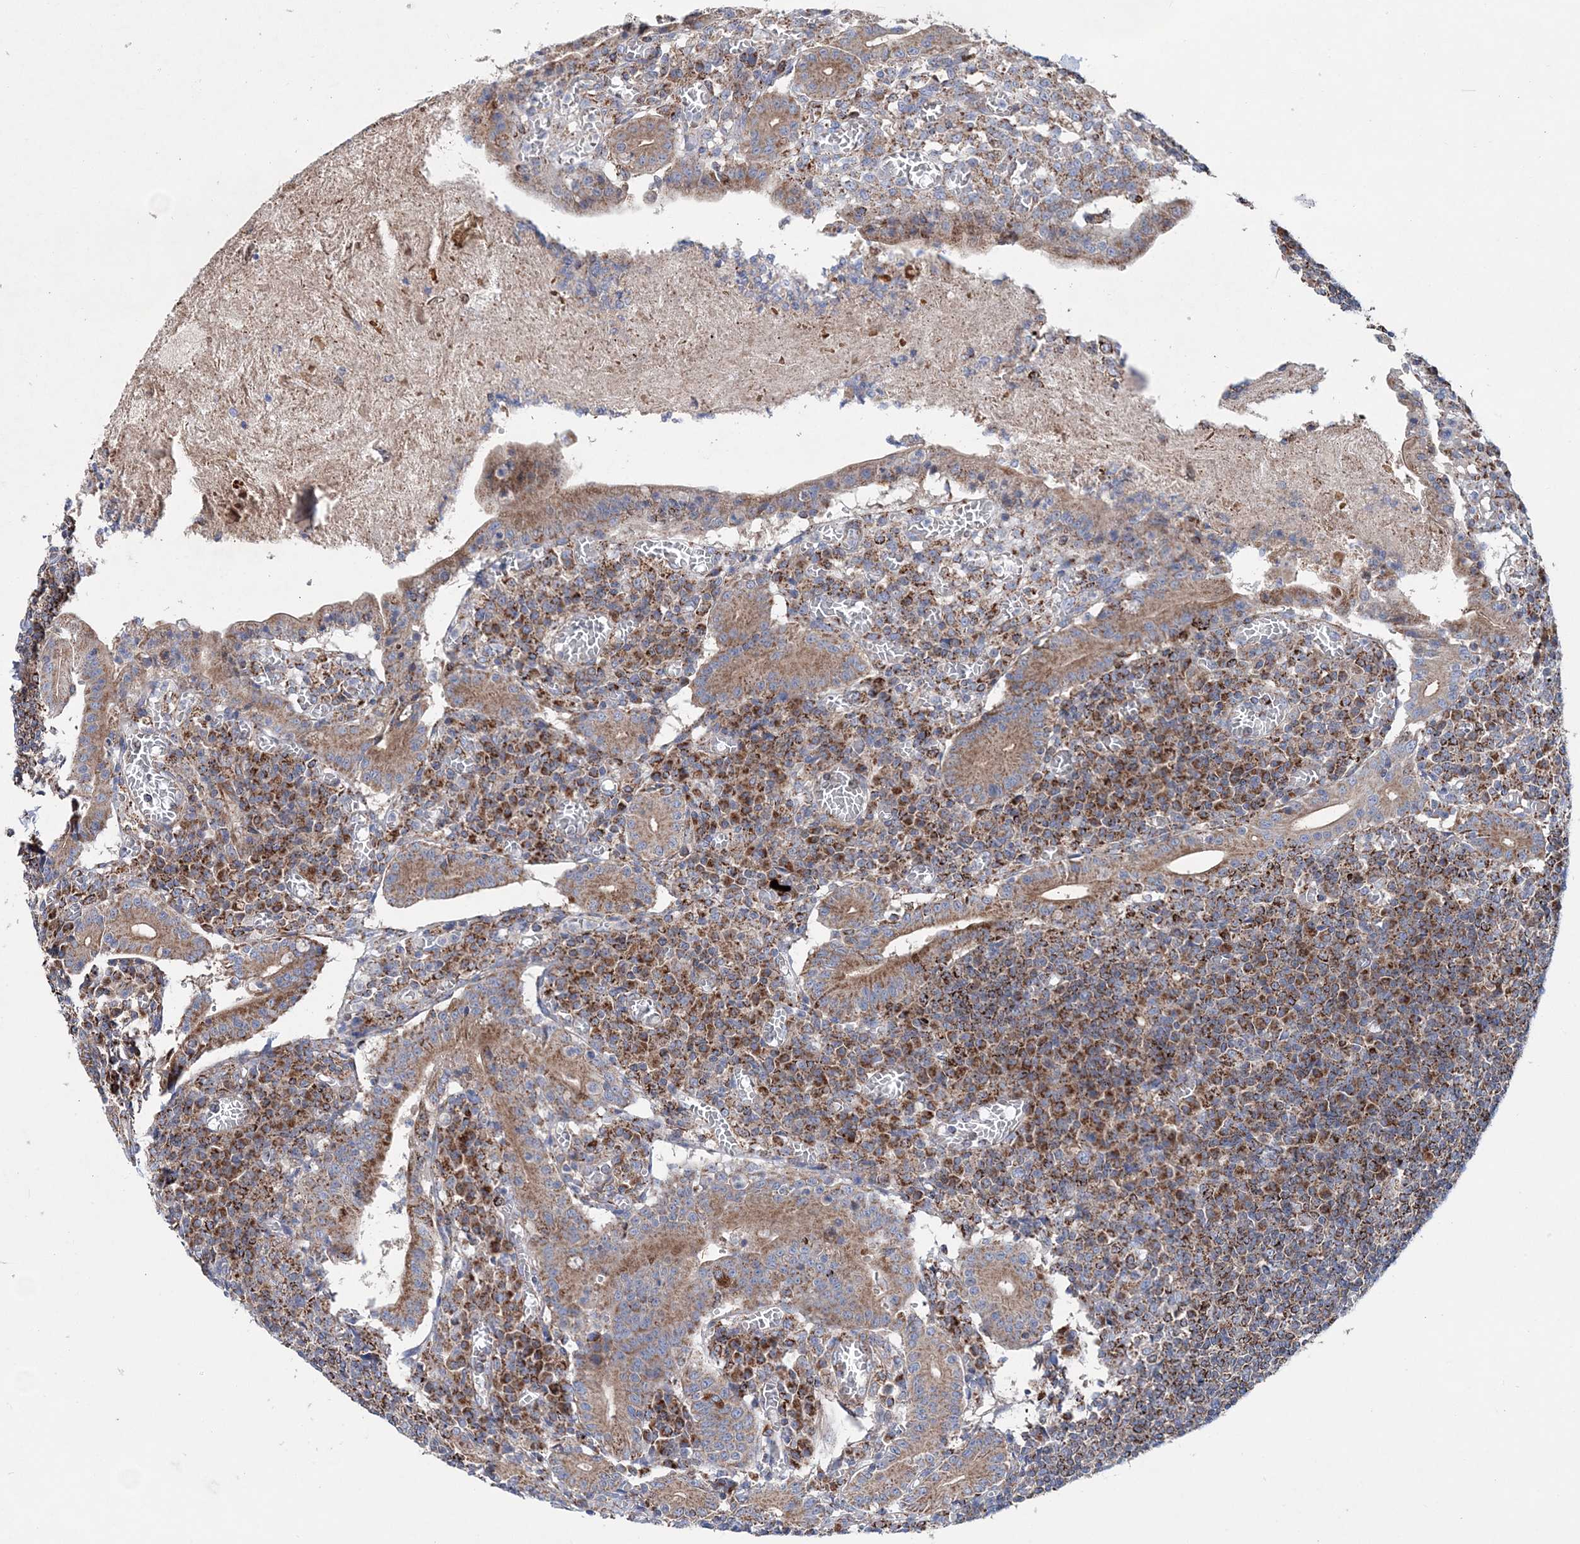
{"staining": {"intensity": "moderate", "quantity": ">75%", "location": "cytoplasmic/membranous"}, "tissue": "small intestine", "cell_type": "Glandular cells", "image_type": "normal", "snomed": [{"axis": "morphology", "description": "Normal tissue, NOS"}, {"axis": "morphology", "description": "Cystadenocarcinoma, serous, Metastatic site"}, {"axis": "topography", "description": "Small intestine"}], "caption": "An image showing moderate cytoplasmic/membranous positivity in approximately >75% of glandular cells in unremarkable small intestine, as visualized by brown immunohistochemical staining.", "gene": "NGLY1", "patient": {"sex": "female", "age": 61}}